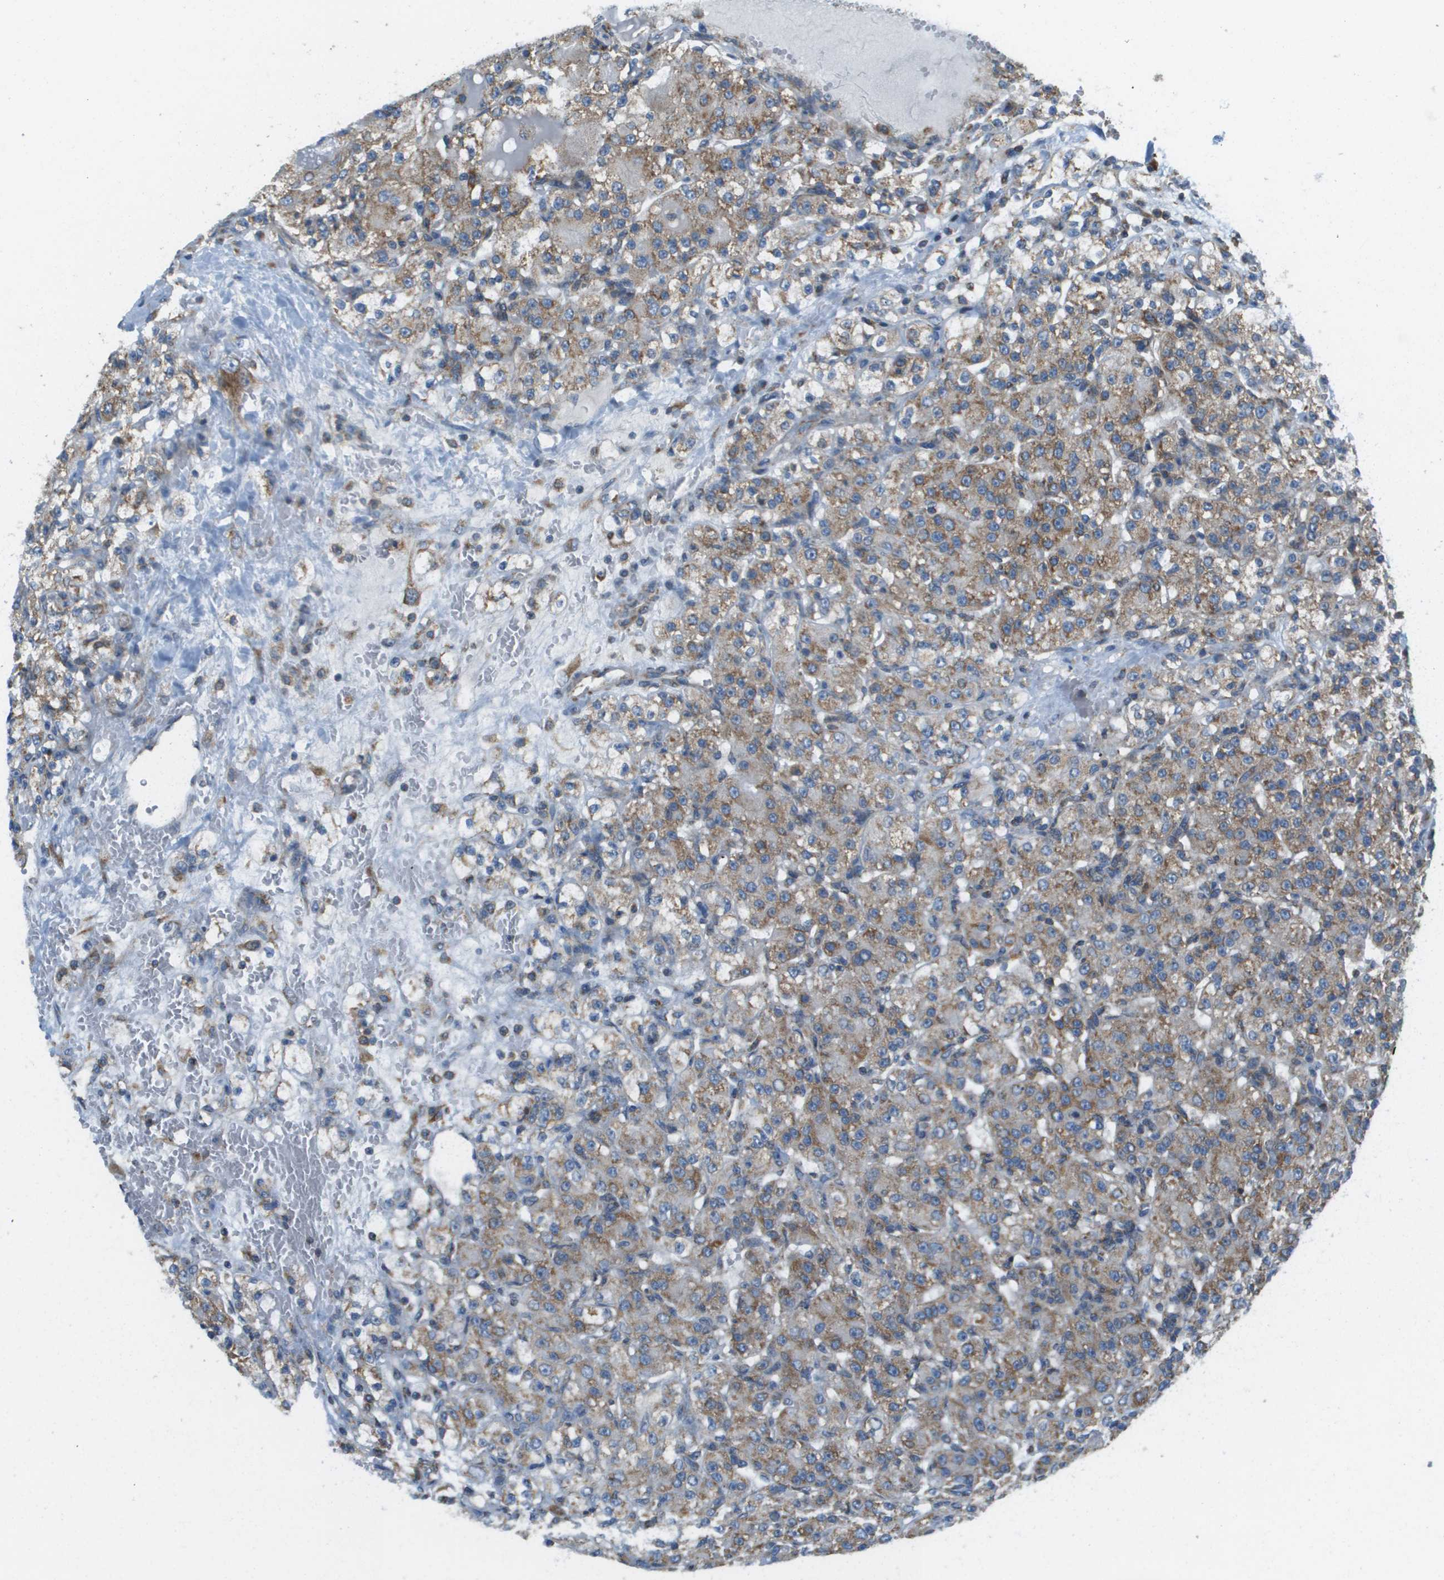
{"staining": {"intensity": "moderate", "quantity": ">75%", "location": "cytoplasmic/membranous"}, "tissue": "renal cancer", "cell_type": "Tumor cells", "image_type": "cancer", "snomed": [{"axis": "morphology", "description": "Normal tissue, NOS"}, {"axis": "morphology", "description": "Adenocarcinoma, NOS"}, {"axis": "topography", "description": "Kidney"}], "caption": "Immunohistochemistry of human adenocarcinoma (renal) exhibits medium levels of moderate cytoplasmic/membranous positivity in about >75% of tumor cells. The staining is performed using DAB brown chromogen to label protein expression. The nuclei are counter-stained blue using hematoxylin.", "gene": "TAOK3", "patient": {"sex": "male", "age": 61}}